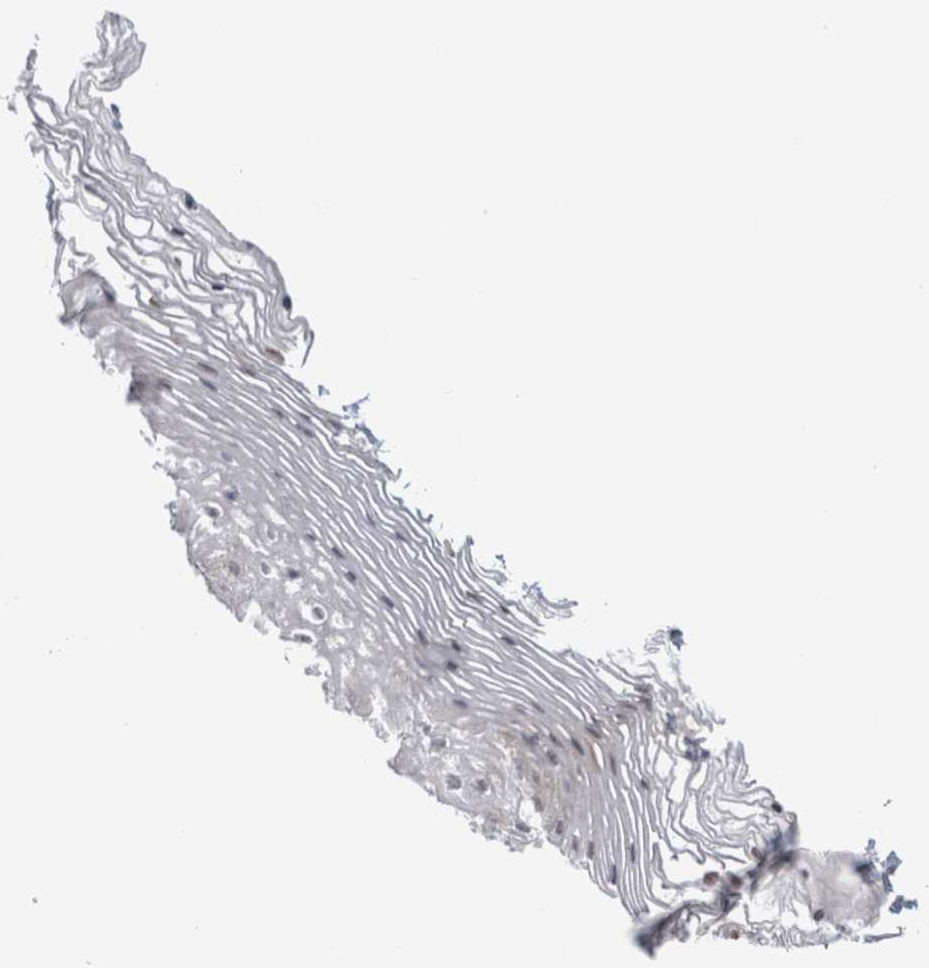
{"staining": {"intensity": "negative", "quantity": "none", "location": "none"}, "tissue": "vagina", "cell_type": "Squamous epithelial cells", "image_type": "normal", "snomed": [{"axis": "morphology", "description": "Normal tissue, NOS"}, {"axis": "topography", "description": "Vagina"}], "caption": "Photomicrograph shows no protein positivity in squamous epithelial cells of normal vagina.", "gene": "ANKMY1", "patient": {"sex": "female", "age": 32}}